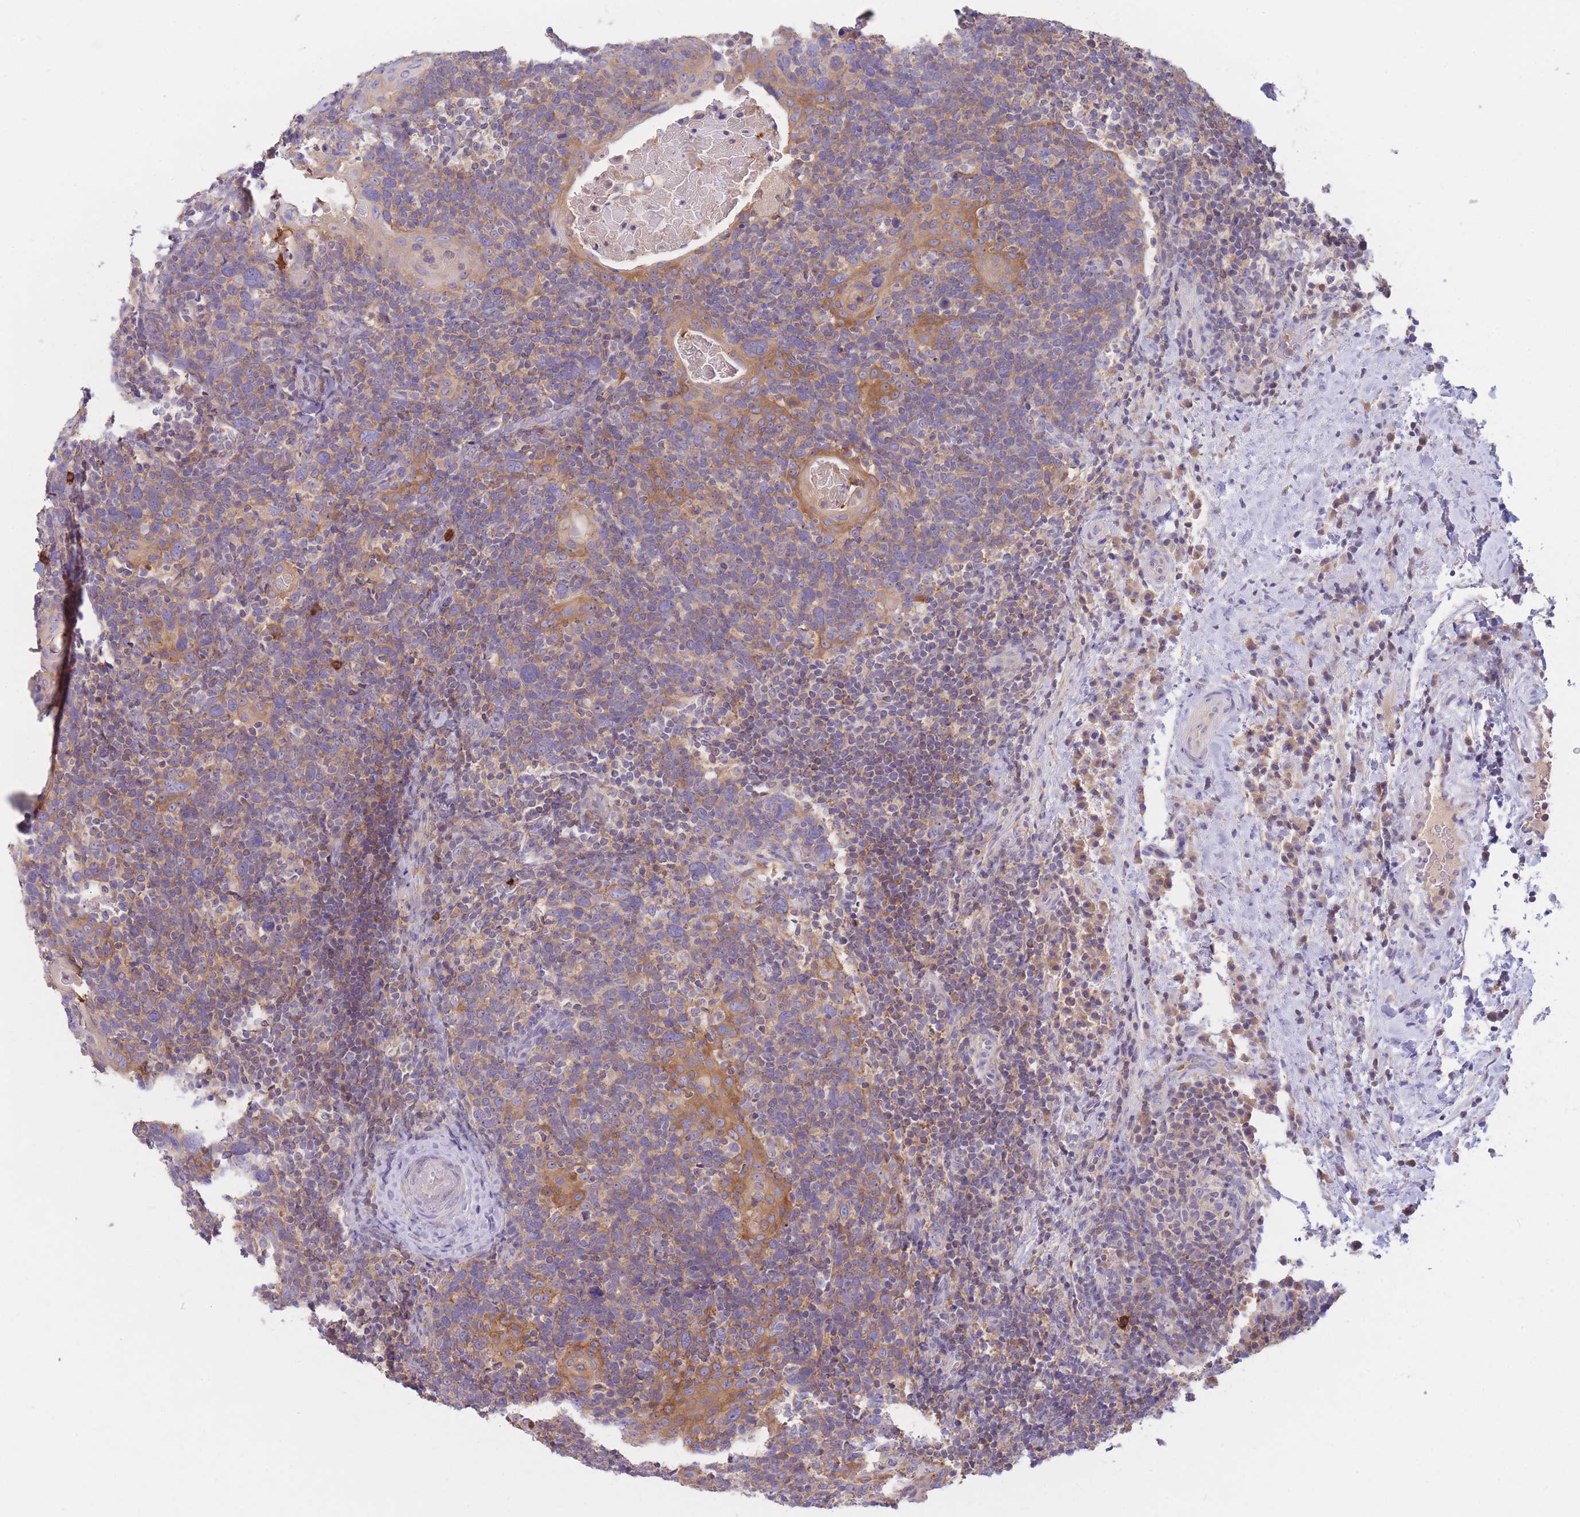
{"staining": {"intensity": "moderate", "quantity": ">75%", "location": "cytoplasmic/membranous"}, "tissue": "head and neck cancer", "cell_type": "Tumor cells", "image_type": "cancer", "snomed": [{"axis": "morphology", "description": "Squamous cell carcinoma, NOS"}, {"axis": "morphology", "description": "Squamous cell carcinoma, metastatic, NOS"}, {"axis": "topography", "description": "Lymph node"}, {"axis": "topography", "description": "Head-Neck"}], "caption": "High-magnification brightfield microscopy of head and neck cancer (metastatic squamous cell carcinoma) stained with DAB (3,3'-diaminobenzidine) (brown) and counterstained with hematoxylin (blue). tumor cells exhibit moderate cytoplasmic/membranous expression is seen in approximately>75% of cells.", "gene": "ST3GAL4", "patient": {"sex": "male", "age": 62}}